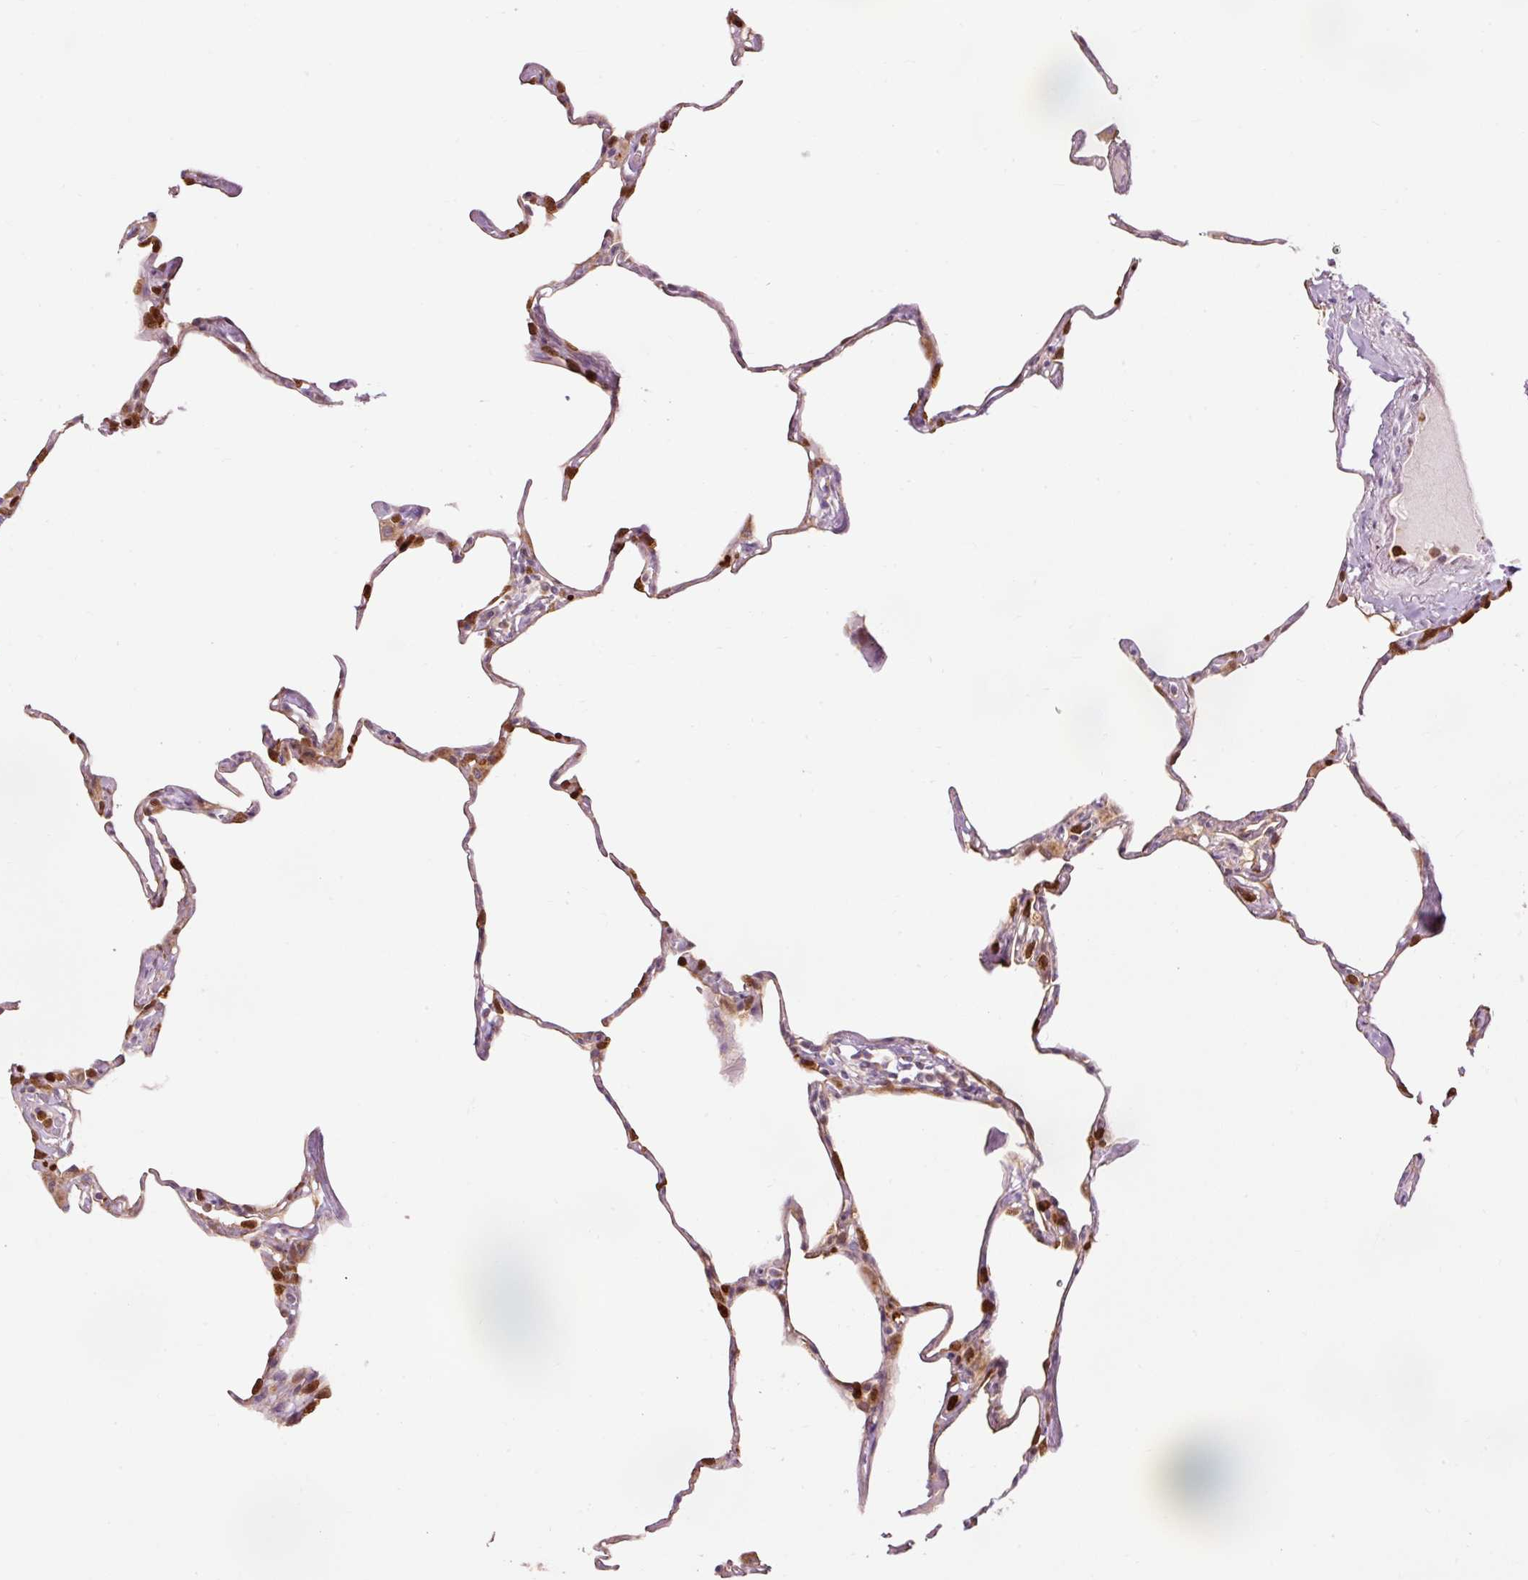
{"staining": {"intensity": "moderate", "quantity": "<25%", "location": "cytoplasmic/membranous"}, "tissue": "lung", "cell_type": "Alveolar cells", "image_type": "normal", "snomed": [{"axis": "morphology", "description": "Normal tissue, NOS"}, {"axis": "topography", "description": "Lung"}], "caption": "IHC of normal human lung reveals low levels of moderate cytoplasmic/membranous positivity in approximately <25% of alveolar cells. Immunohistochemistry stains the protein of interest in brown and the nuclei are stained blue.", "gene": "PRDX5", "patient": {"sex": "male", "age": 65}}